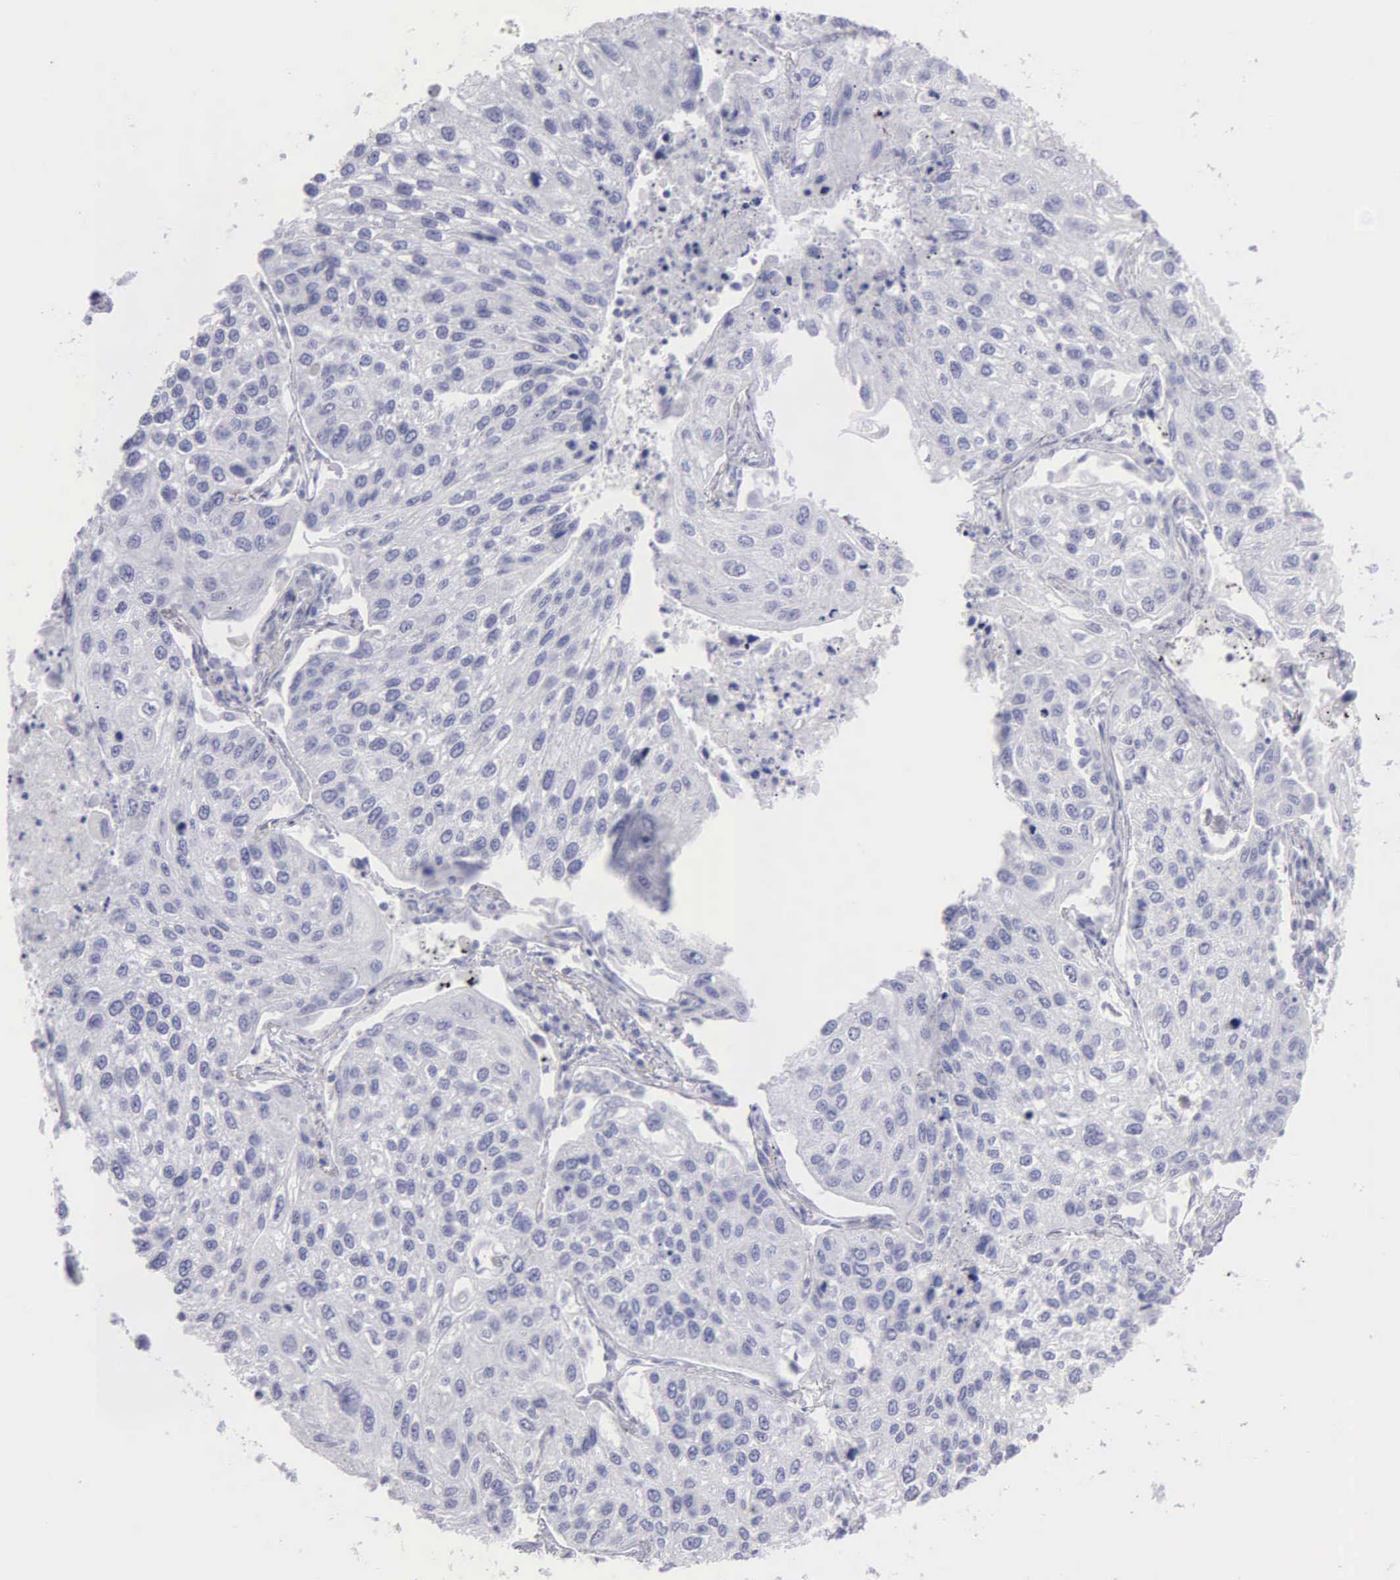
{"staining": {"intensity": "negative", "quantity": "none", "location": "none"}, "tissue": "lung cancer", "cell_type": "Tumor cells", "image_type": "cancer", "snomed": [{"axis": "morphology", "description": "Squamous cell carcinoma, NOS"}, {"axis": "topography", "description": "Lung"}], "caption": "An image of lung cancer stained for a protein shows no brown staining in tumor cells.", "gene": "FBLN5", "patient": {"sex": "male", "age": 75}}